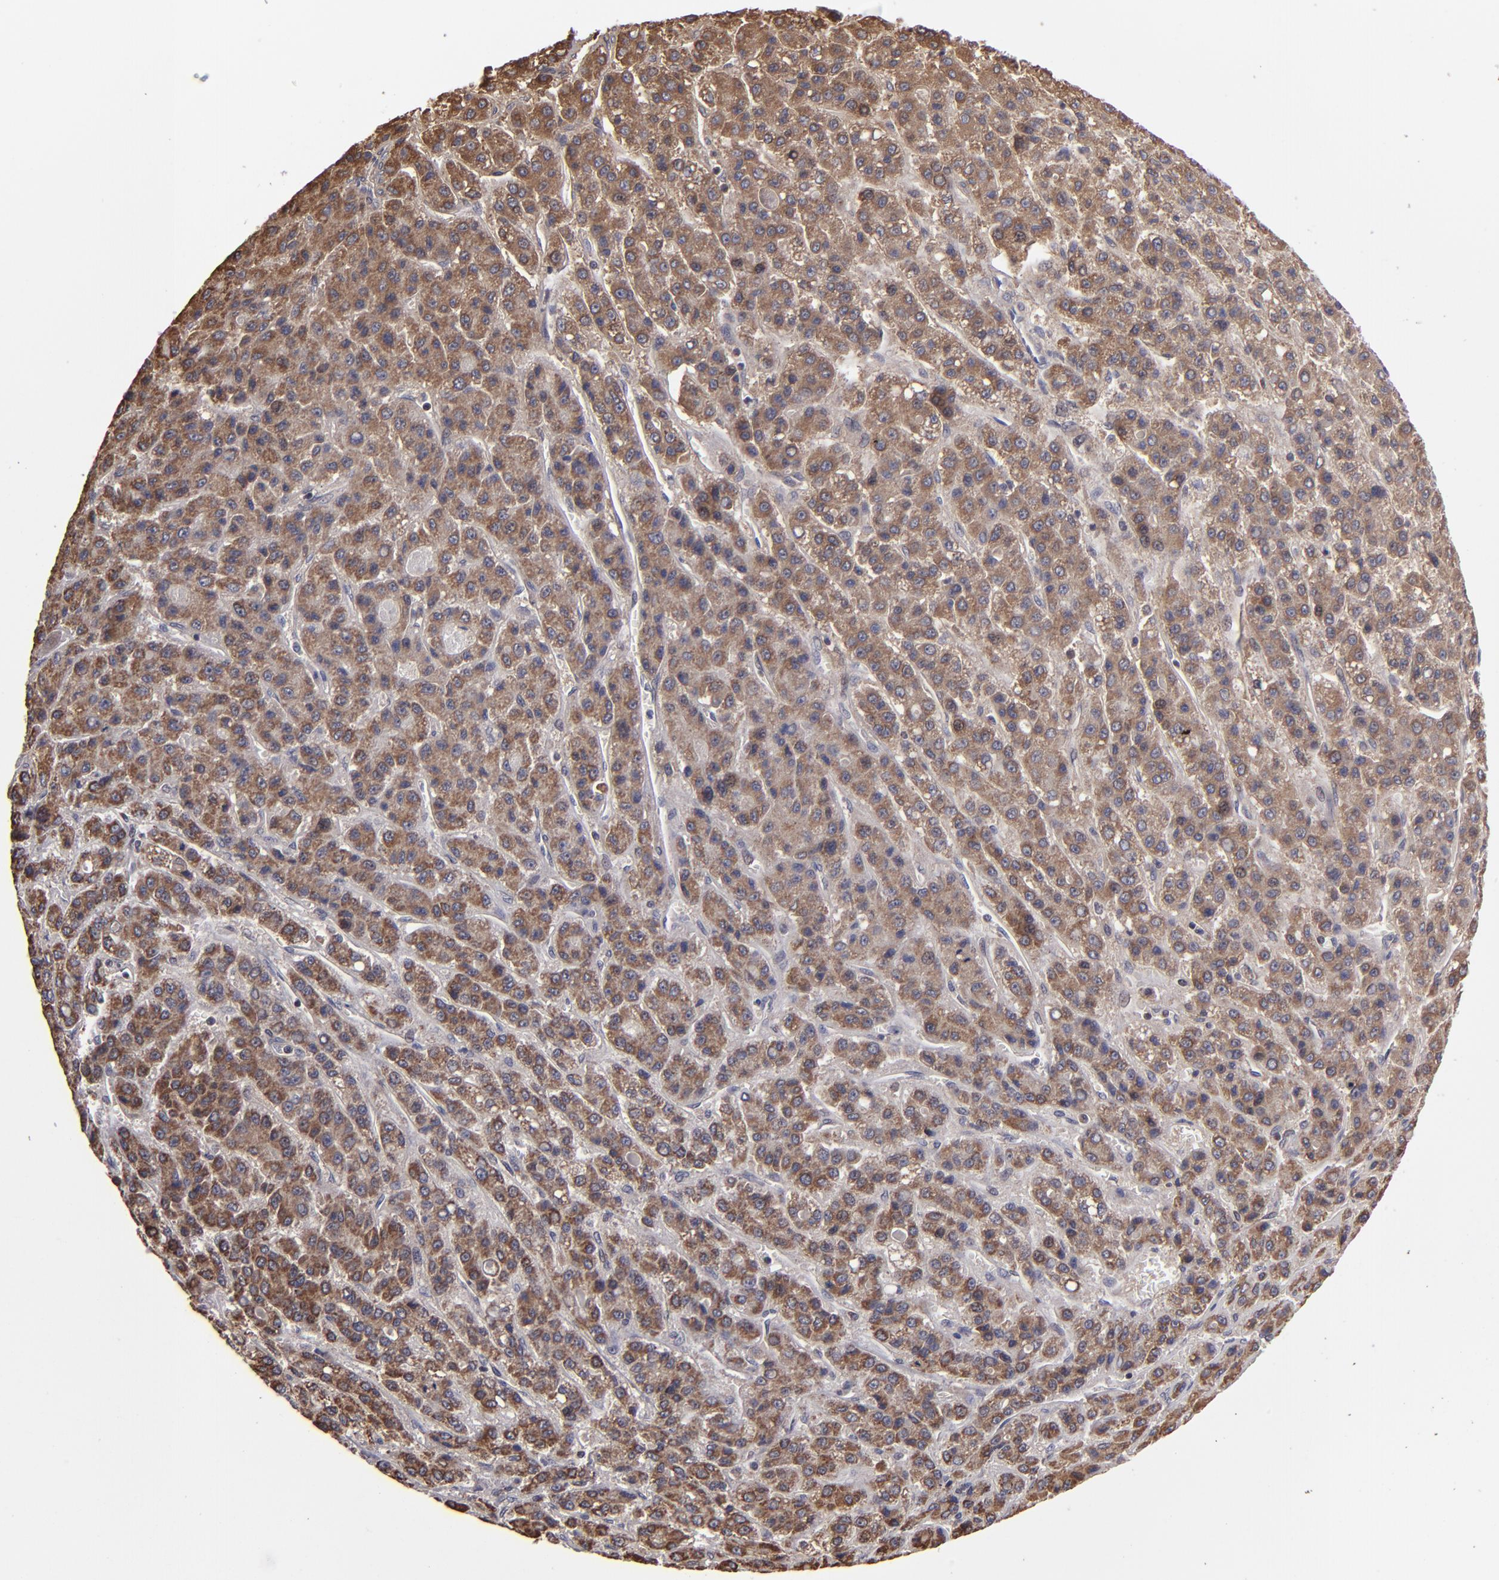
{"staining": {"intensity": "moderate", "quantity": ">75%", "location": "cytoplasmic/membranous"}, "tissue": "liver cancer", "cell_type": "Tumor cells", "image_type": "cancer", "snomed": [{"axis": "morphology", "description": "Carcinoma, Hepatocellular, NOS"}, {"axis": "topography", "description": "Liver"}], "caption": "An image showing moderate cytoplasmic/membranous staining in about >75% of tumor cells in hepatocellular carcinoma (liver), as visualized by brown immunohistochemical staining.", "gene": "SLC15A1", "patient": {"sex": "male", "age": 70}}